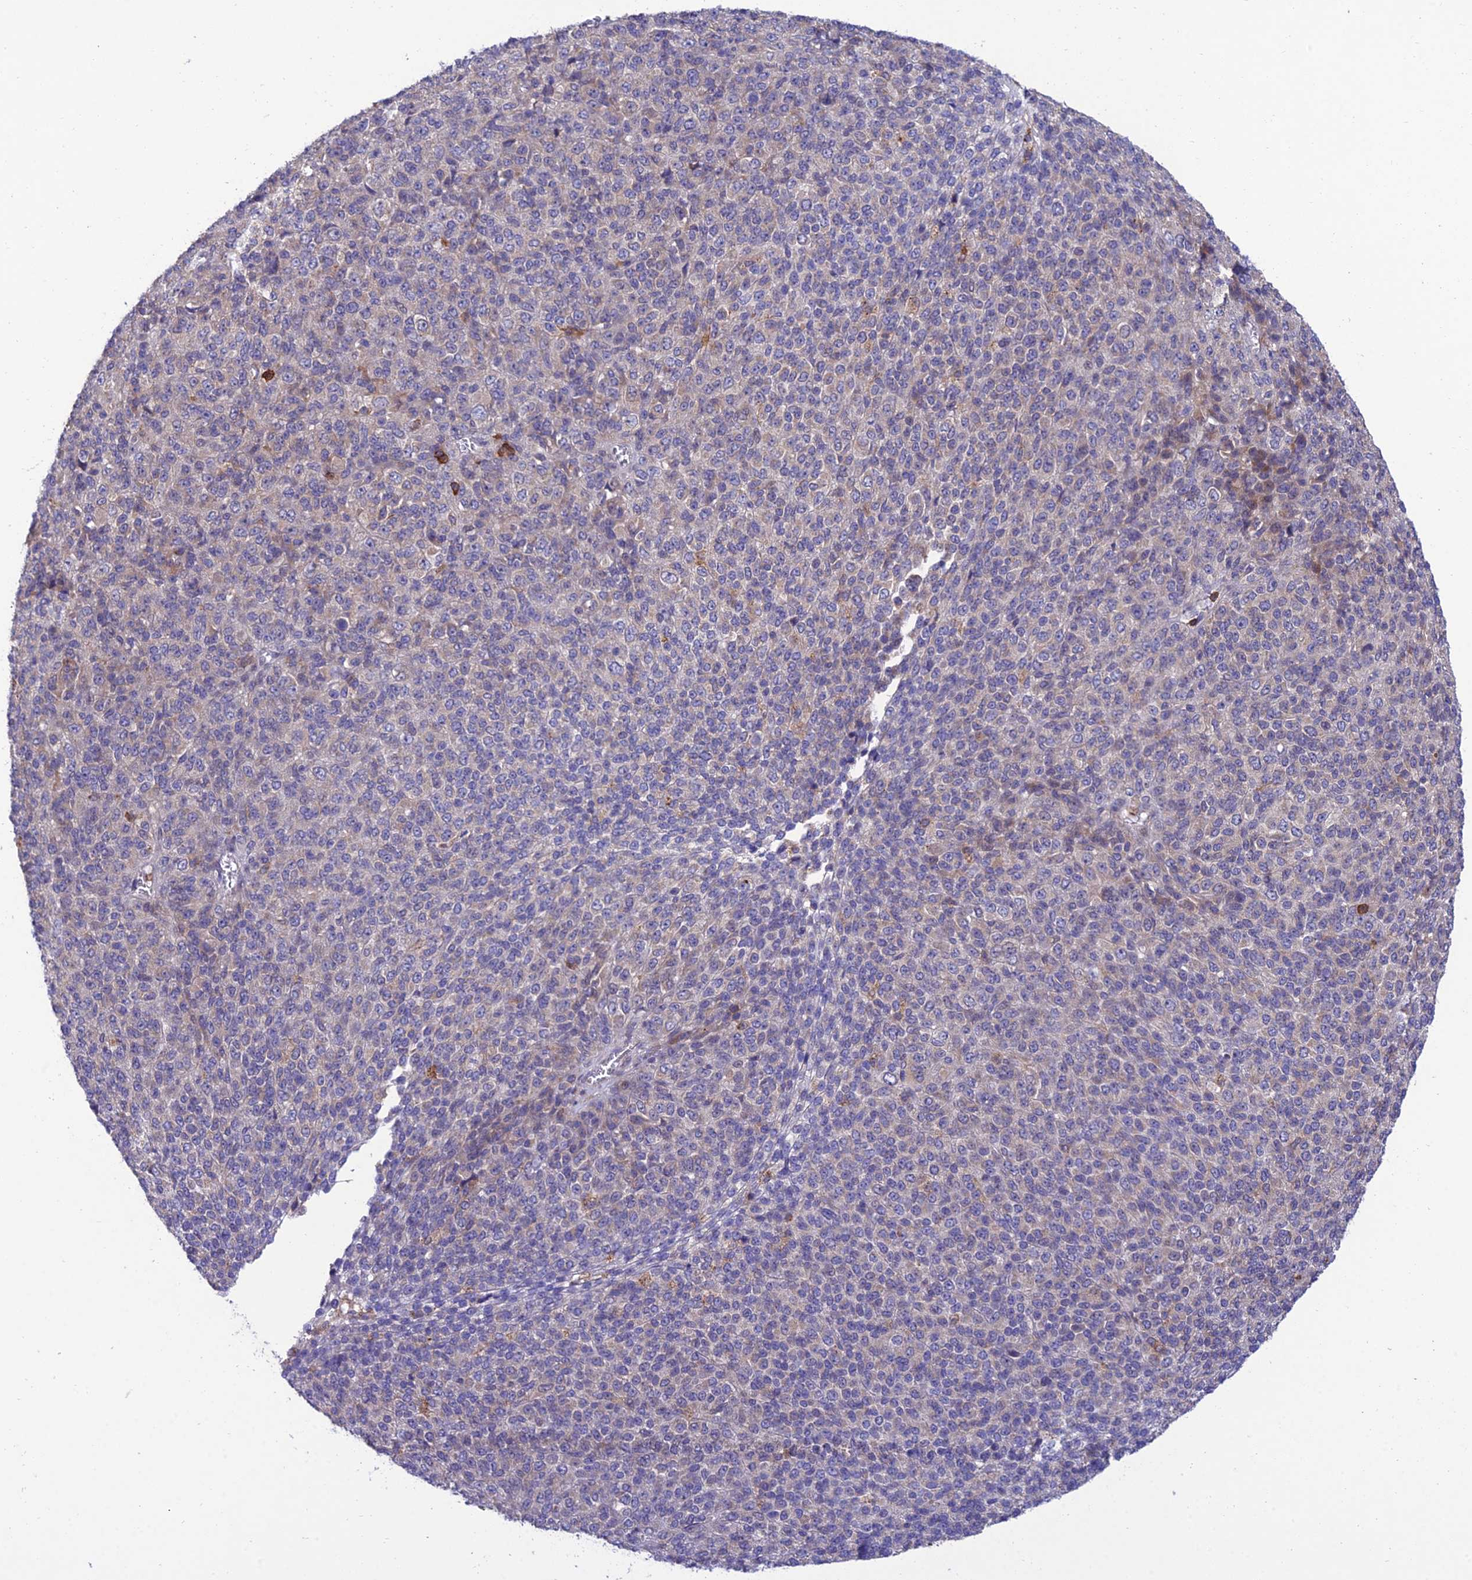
{"staining": {"intensity": "negative", "quantity": "none", "location": "none"}, "tissue": "melanoma", "cell_type": "Tumor cells", "image_type": "cancer", "snomed": [{"axis": "morphology", "description": "Malignant melanoma, Metastatic site"}, {"axis": "topography", "description": "Brain"}], "caption": "There is no significant positivity in tumor cells of melanoma.", "gene": "FAM76A", "patient": {"sex": "female", "age": 56}}